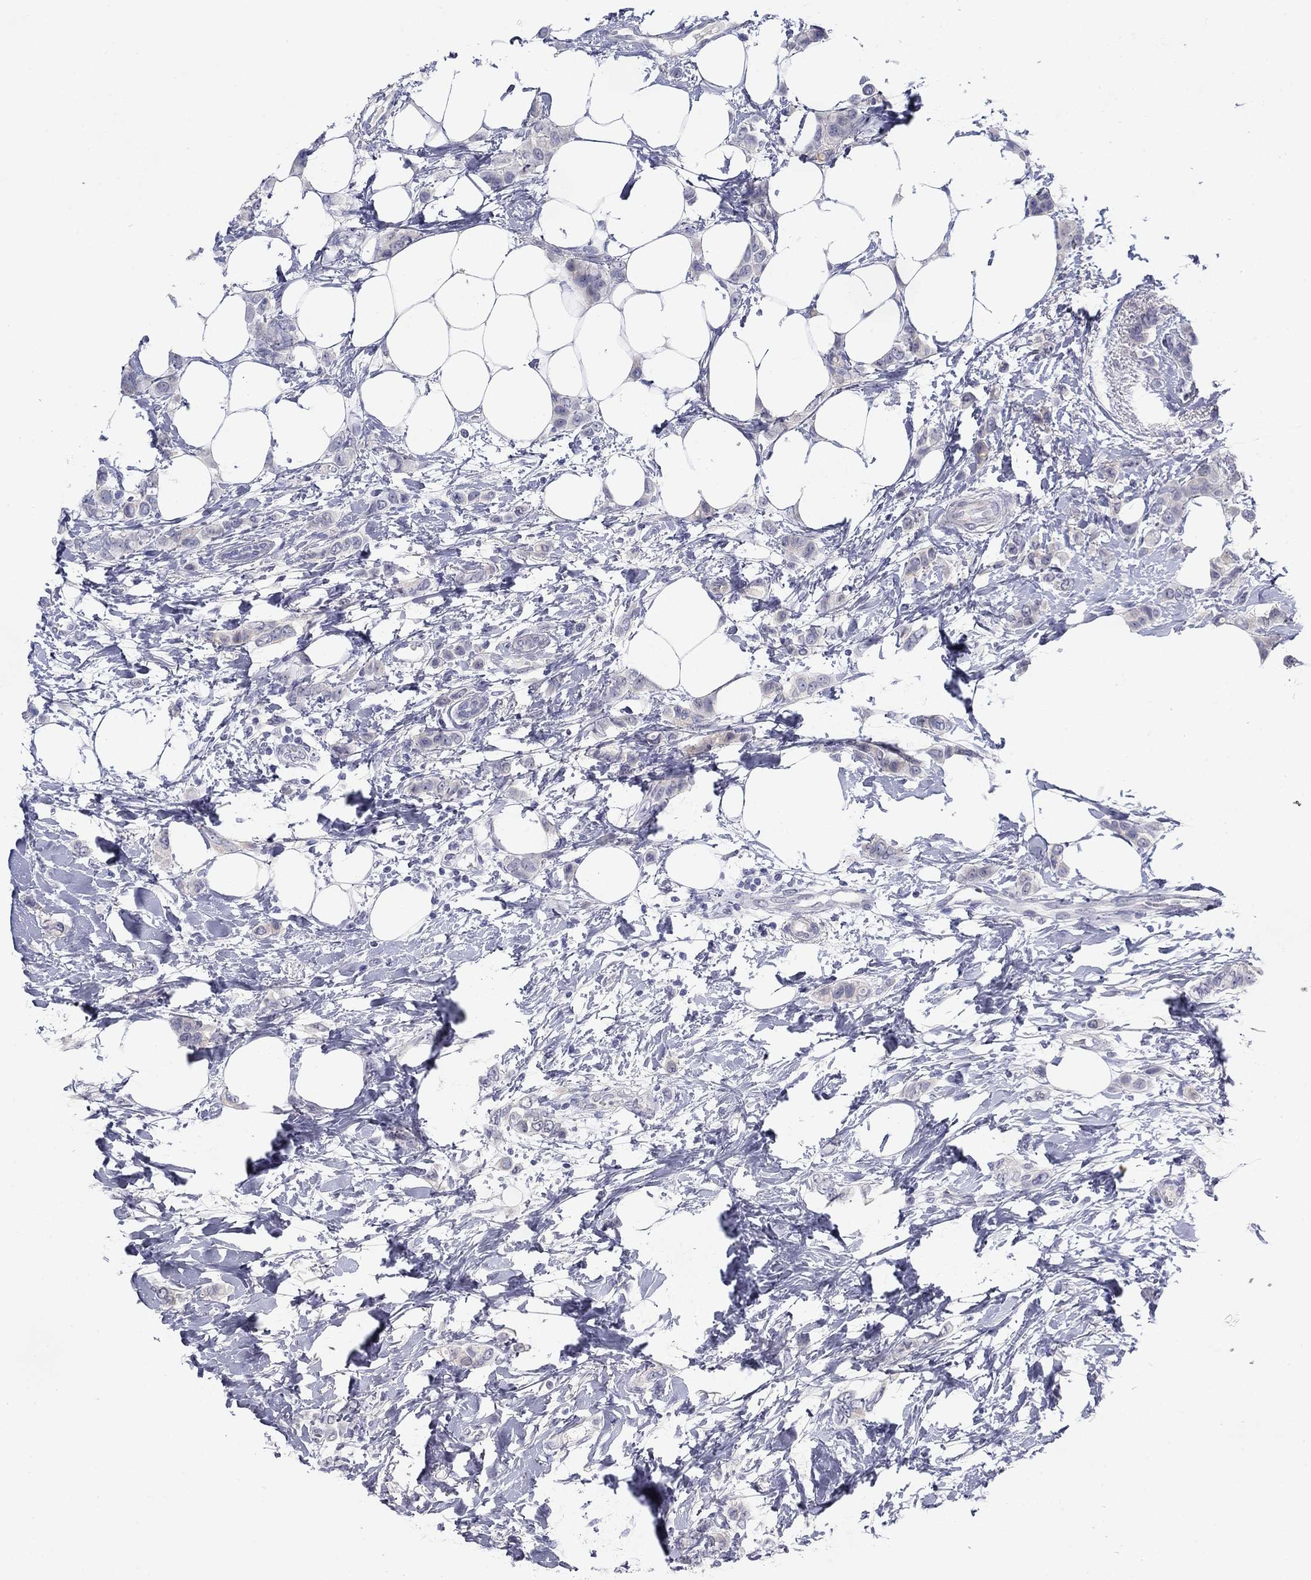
{"staining": {"intensity": "negative", "quantity": "none", "location": "none"}, "tissue": "breast cancer", "cell_type": "Tumor cells", "image_type": "cancer", "snomed": [{"axis": "morphology", "description": "Lobular carcinoma"}, {"axis": "topography", "description": "Breast"}], "caption": "A high-resolution photomicrograph shows immunohistochemistry staining of breast cancer, which reveals no significant positivity in tumor cells.", "gene": "PLS1", "patient": {"sex": "female", "age": 66}}